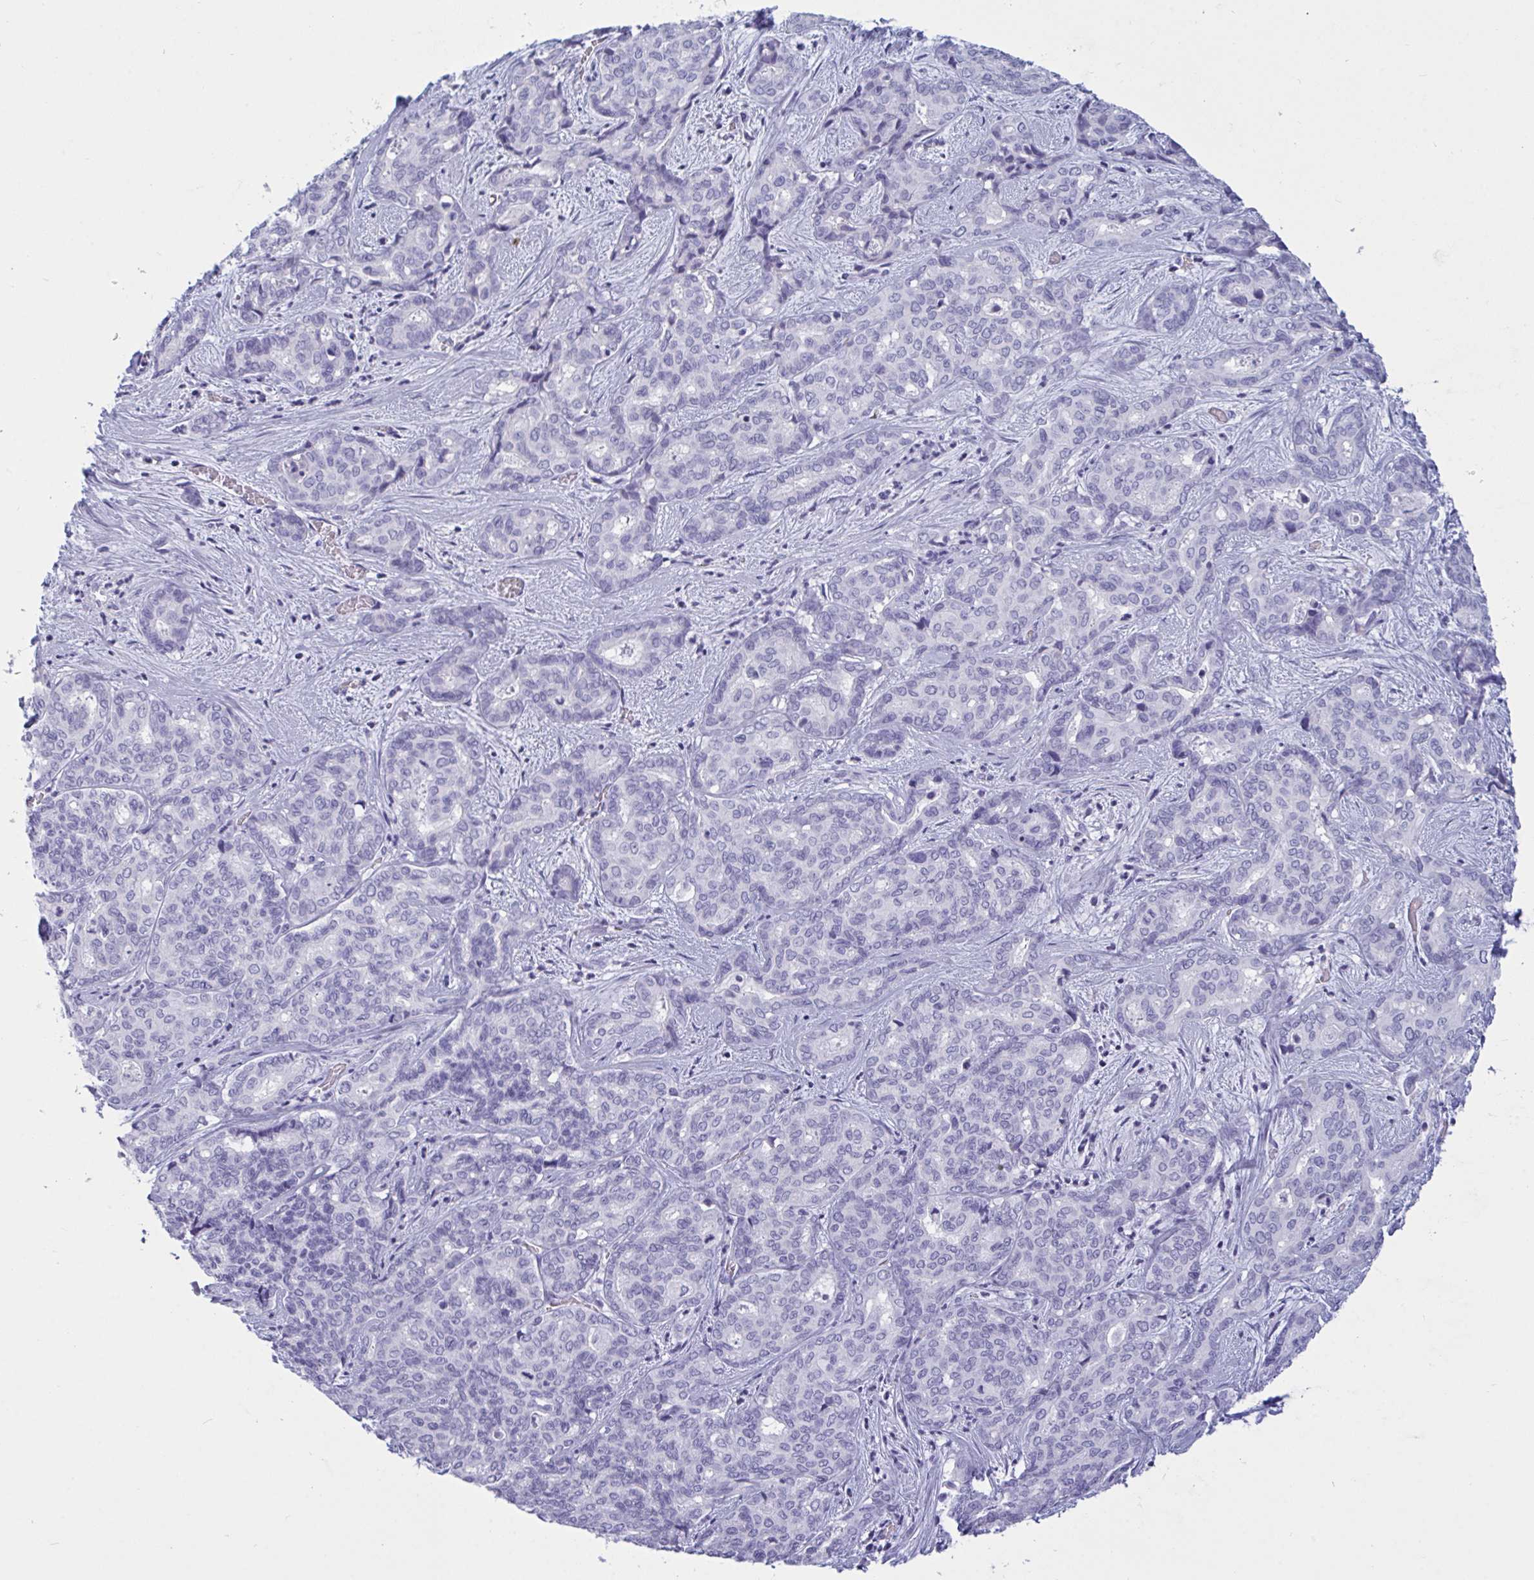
{"staining": {"intensity": "negative", "quantity": "none", "location": "none"}, "tissue": "liver cancer", "cell_type": "Tumor cells", "image_type": "cancer", "snomed": [{"axis": "morphology", "description": "Cholangiocarcinoma"}, {"axis": "topography", "description": "Liver"}], "caption": "This micrograph is of liver cancer (cholangiocarcinoma) stained with IHC to label a protein in brown with the nuclei are counter-stained blue. There is no expression in tumor cells.", "gene": "OXLD1", "patient": {"sex": "female", "age": 64}}